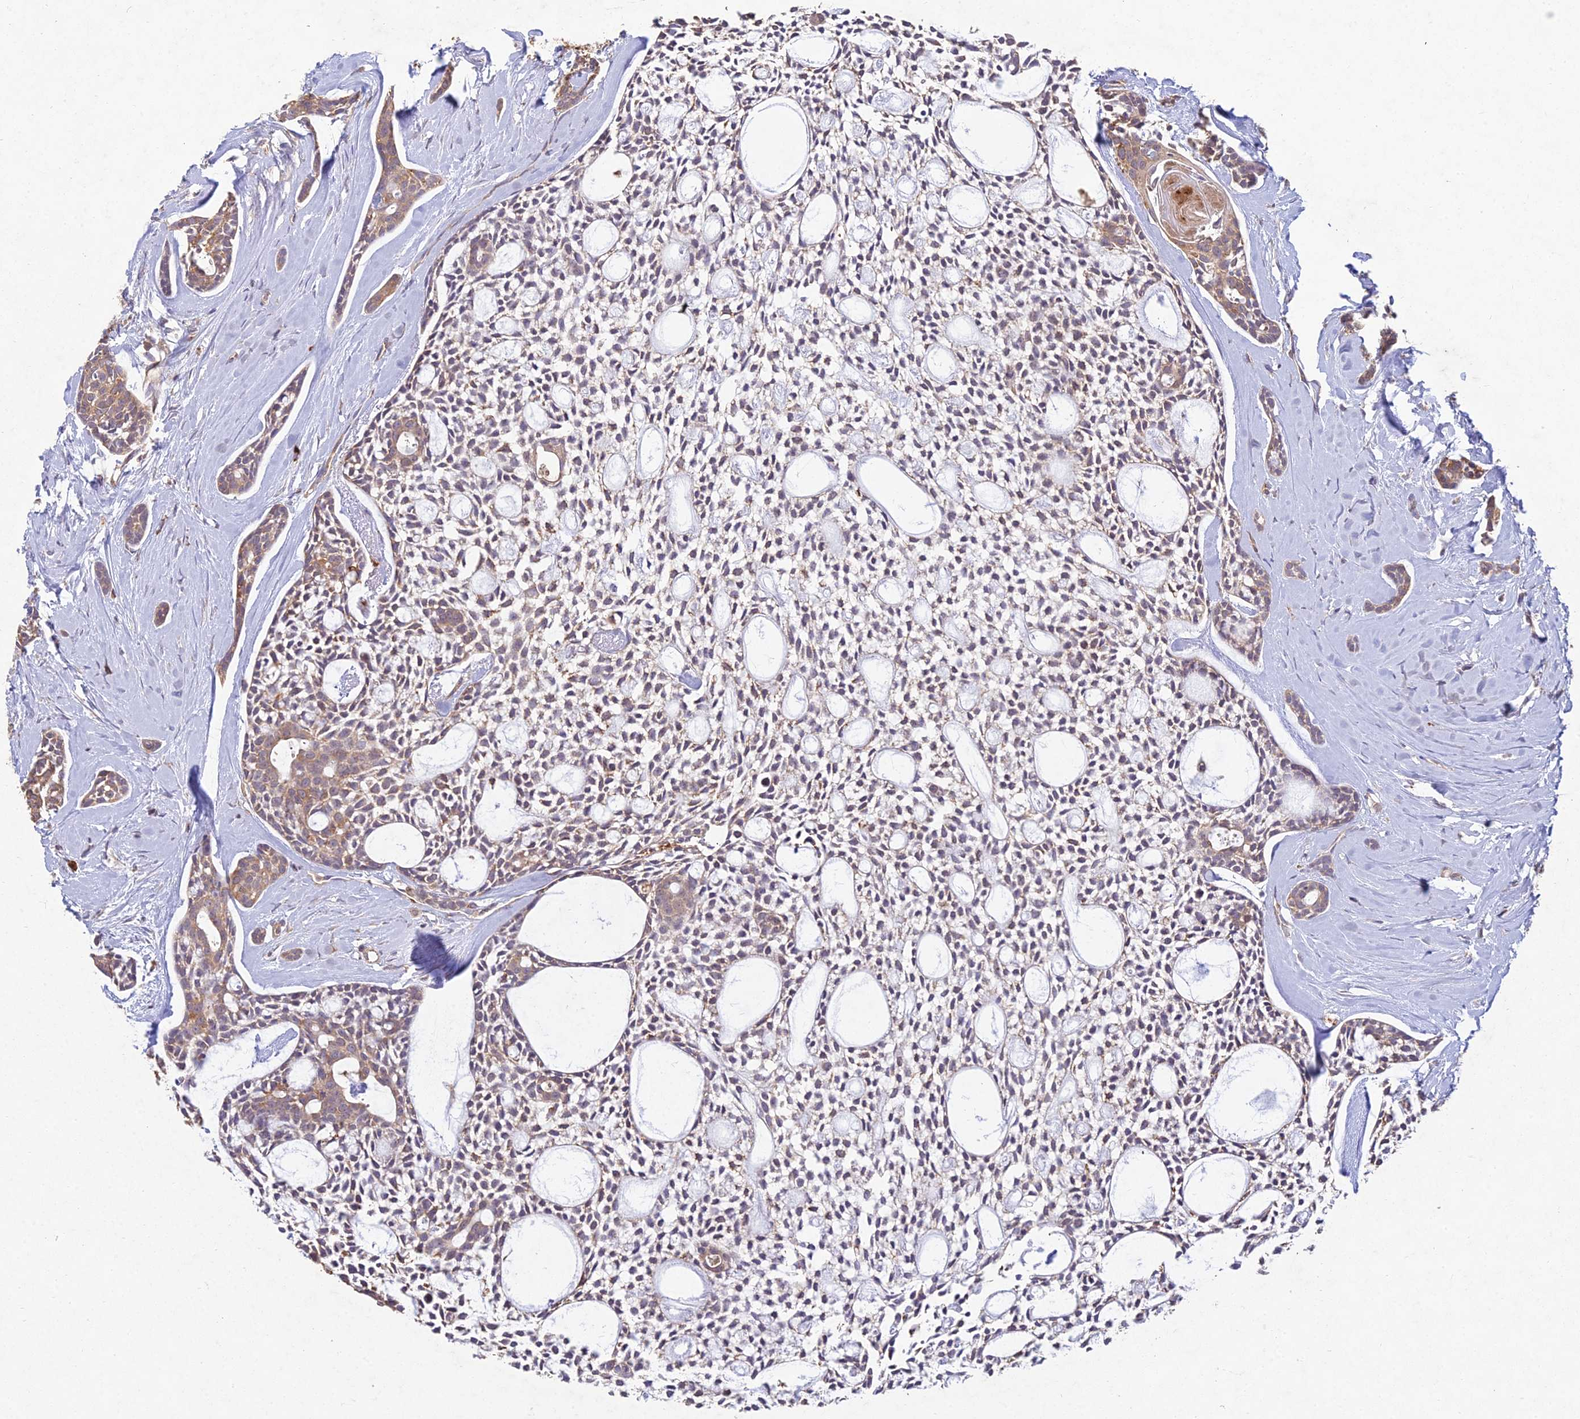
{"staining": {"intensity": "moderate", "quantity": "<25%", "location": "cytoplasmic/membranous"}, "tissue": "head and neck cancer", "cell_type": "Tumor cells", "image_type": "cancer", "snomed": [{"axis": "morphology", "description": "Adenocarcinoma, NOS"}, {"axis": "topography", "description": "Subcutis"}, {"axis": "topography", "description": "Head-Neck"}], "caption": "Immunohistochemistry of human head and neck cancer (adenocarcinoma) demonstrates low levels of moderate cytoplasmic/membranous staining in about <25% of tumor cells.", "gene": "NXNL2", "patient": {"sex": "female", "age": 73}}